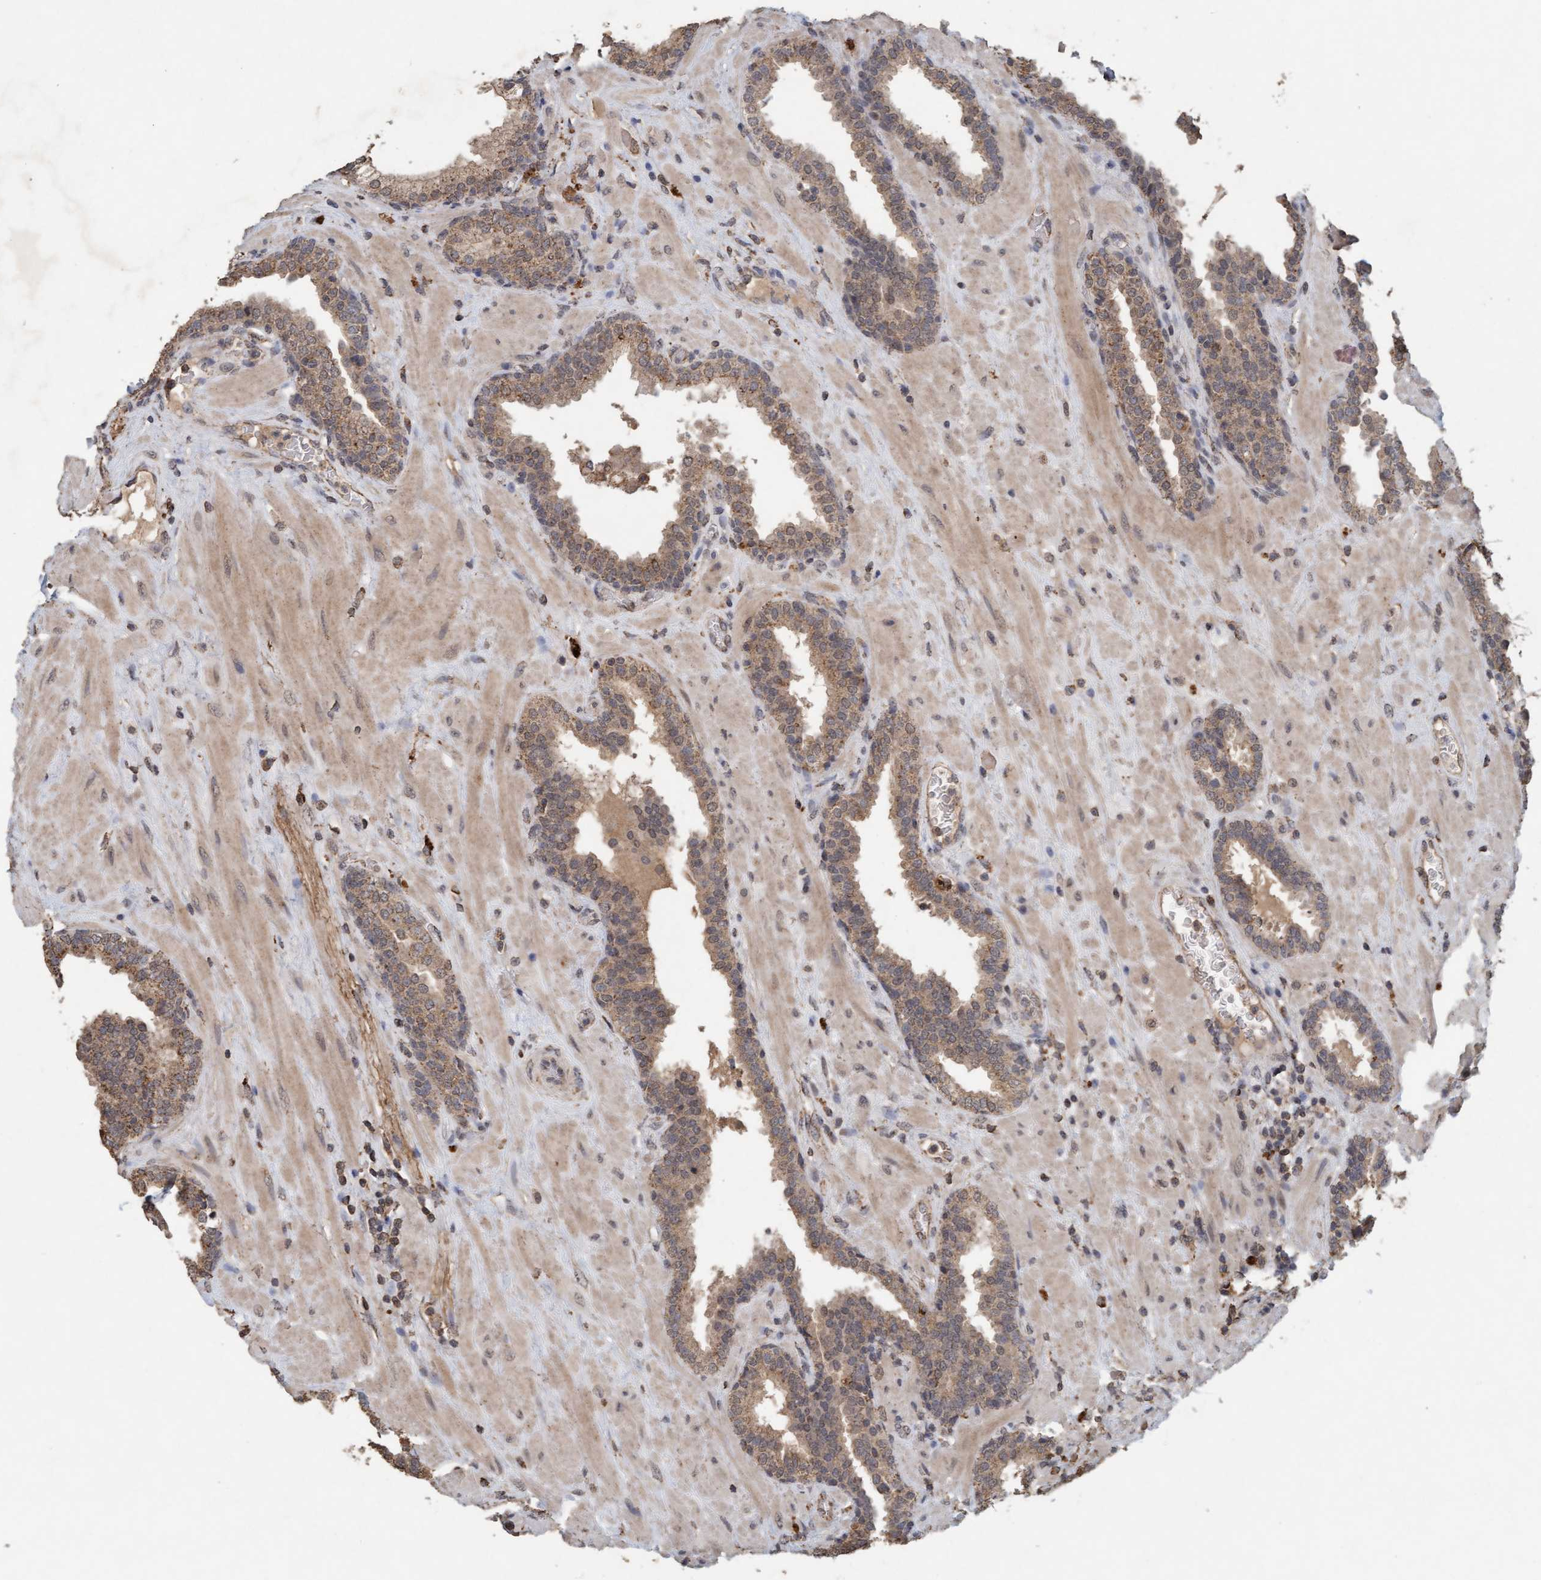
{"staining": {"intensity": "weak", "quantity": ">75%", "location": "cytoplasmic/membranous"}, "tissue": "prostate", "cell_type": "Glandular cells", "image_type": "normal", "snomed": [{"axis": "morphology", "description": "Normal tissue, NOS"}, {"axis": "topography", "description": "Prostate"}], "caption": "Prostate stained with DAB (3,3'-diaminobenzidine) immunohistochemistry shows low levels of weak cytoplasmic/membranous expression in about >75% of glandular cells.", "gene": "VSIG8", "patient": {"sex": "male", "age": 51}}